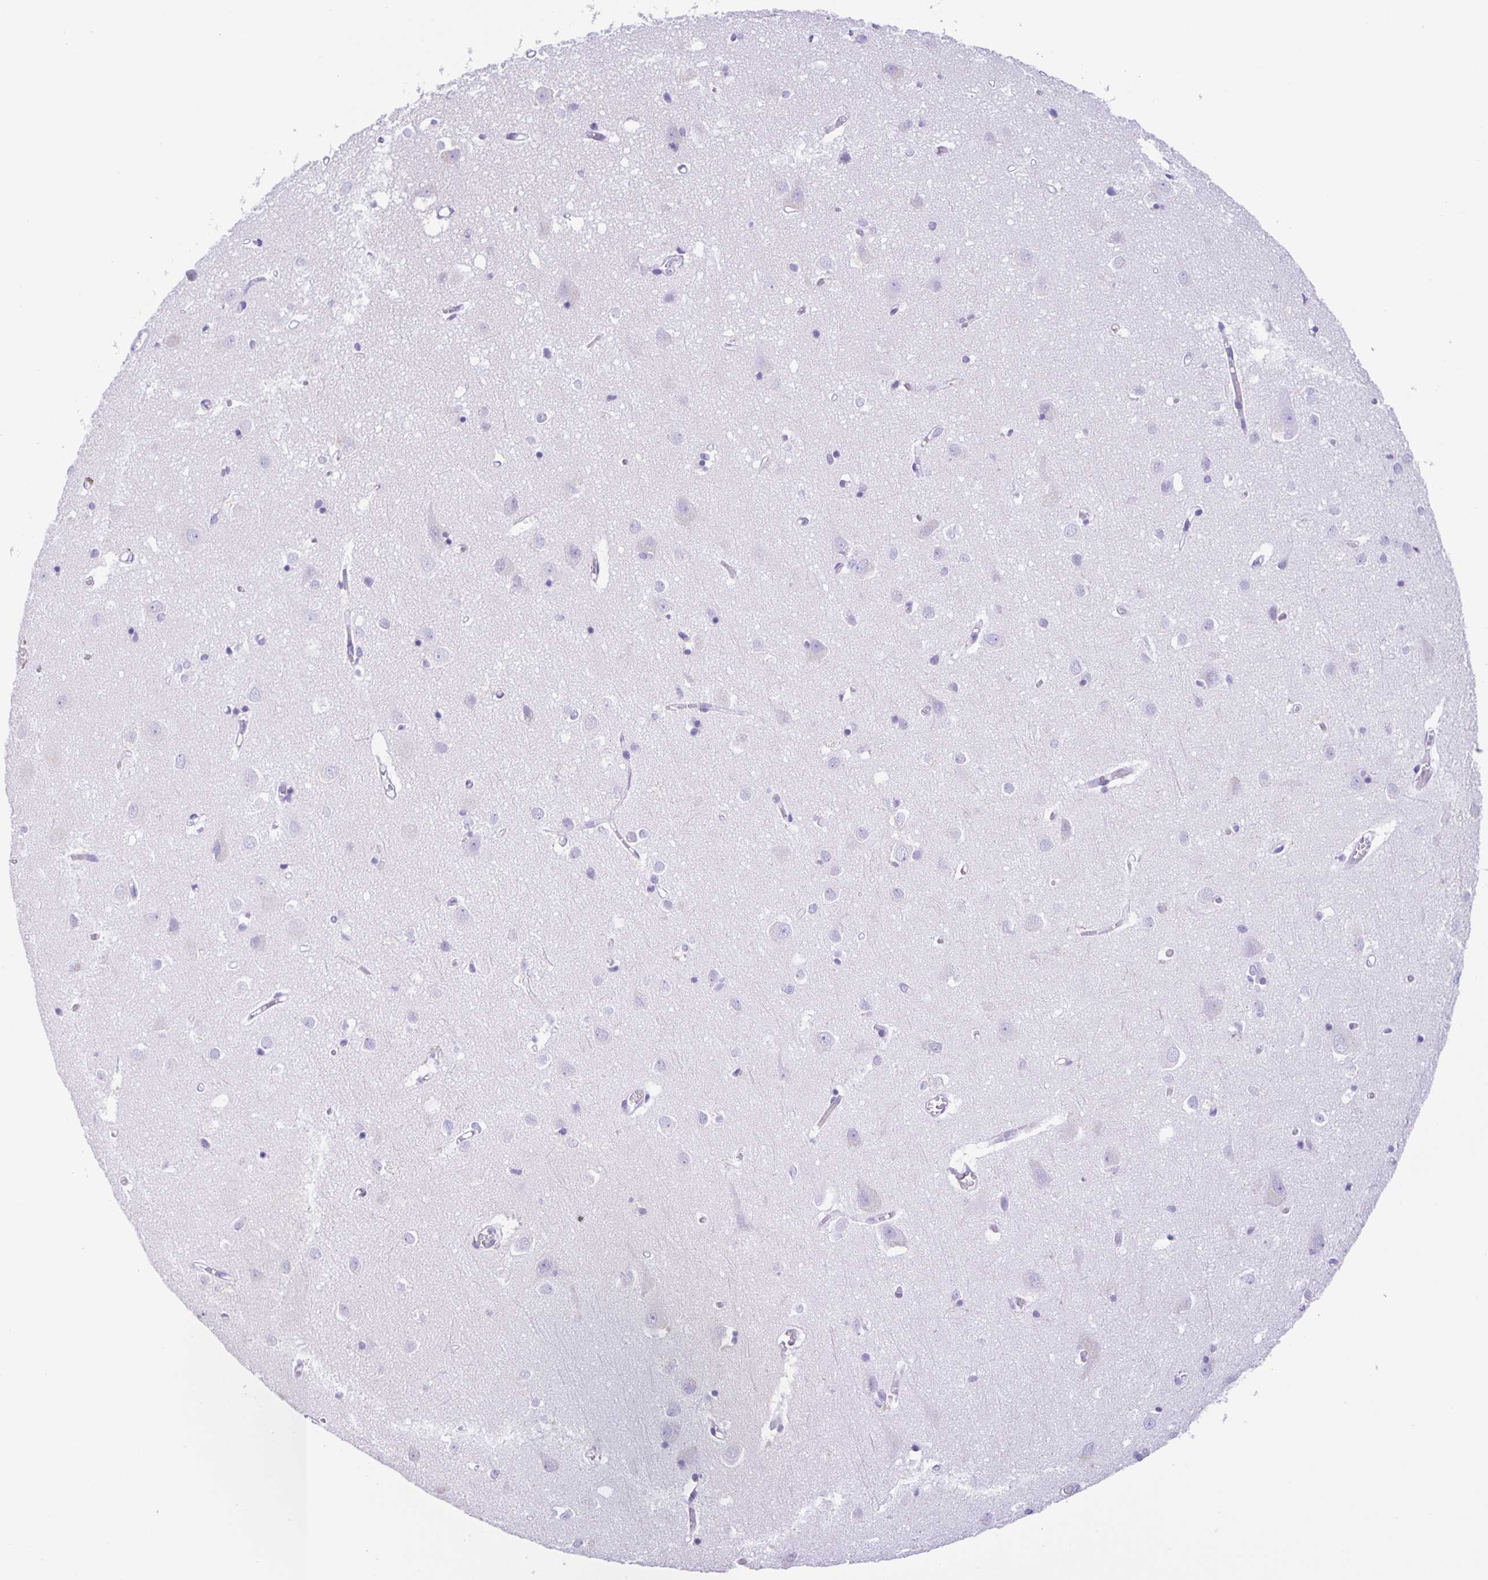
{"staining": {"intensity": "negative", "quantity": "none", "location": "none"}, "tissue": "cerebral cortex", "cell_type": "Endothelial cells", "image_type": "normal", "snomed": [{"axis": "morphology", "description": "Normal tissue, NOS"}, {"axis": "topography", "description": "Cerebral cortex"}], "caption": "High magnification brightfield microscopy of unremarkable cerebral cortex stained with DAB (brown) and counterstained with hematoxylin (blue): endothelial cells show no significant positivity.", "gene": "GUCA2A", "patient": {"sex": "male", "age": 70}}